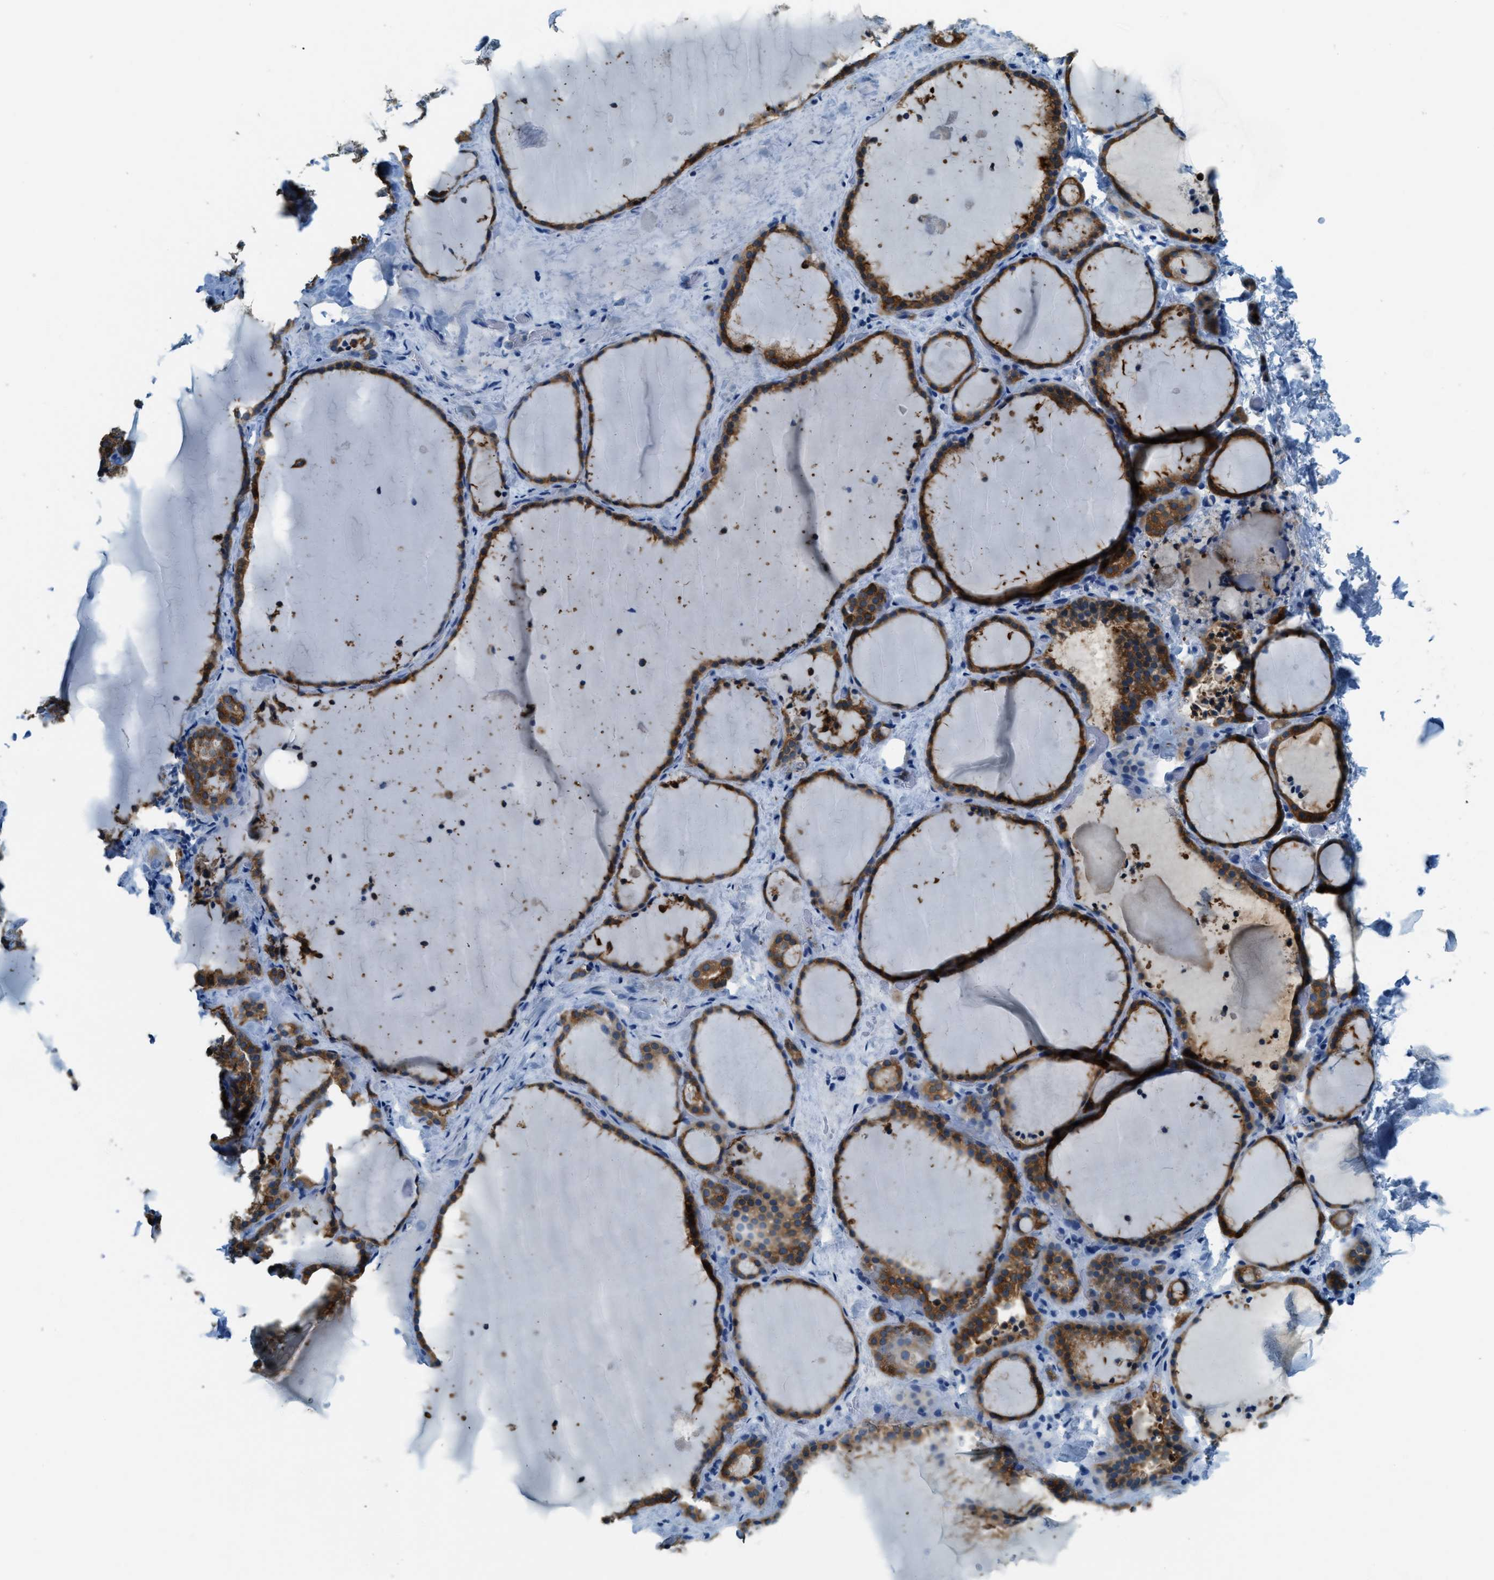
{"staining": {"intensity": "strong", "quantity": ">75%", "location": "cytoplasmic/membranous"}, "tissue": "thyroid gland", "cell_type": "Glandular cells", "image_type": "normal", "snomed": [{"axis": "morphology", "description": "Normal tissue, NOS"}, {"axis": "topography", "description": "Thyroid gland"}], "caption": "Immunohistochemistry (IHC) of benign human thyroid gland reveals high levels of strong cytoplasmic/membranous expression in about >75% of glandular cells. The staining was performed using DAB (3,3'-diaminobenzidine) to visualize the protein expression in brown, while the nuclei were stained in blue with hematoxylin (Magnification: 20x).", "gene": "MATCAP2", "patient": {"sex": "female", "age": 22}}